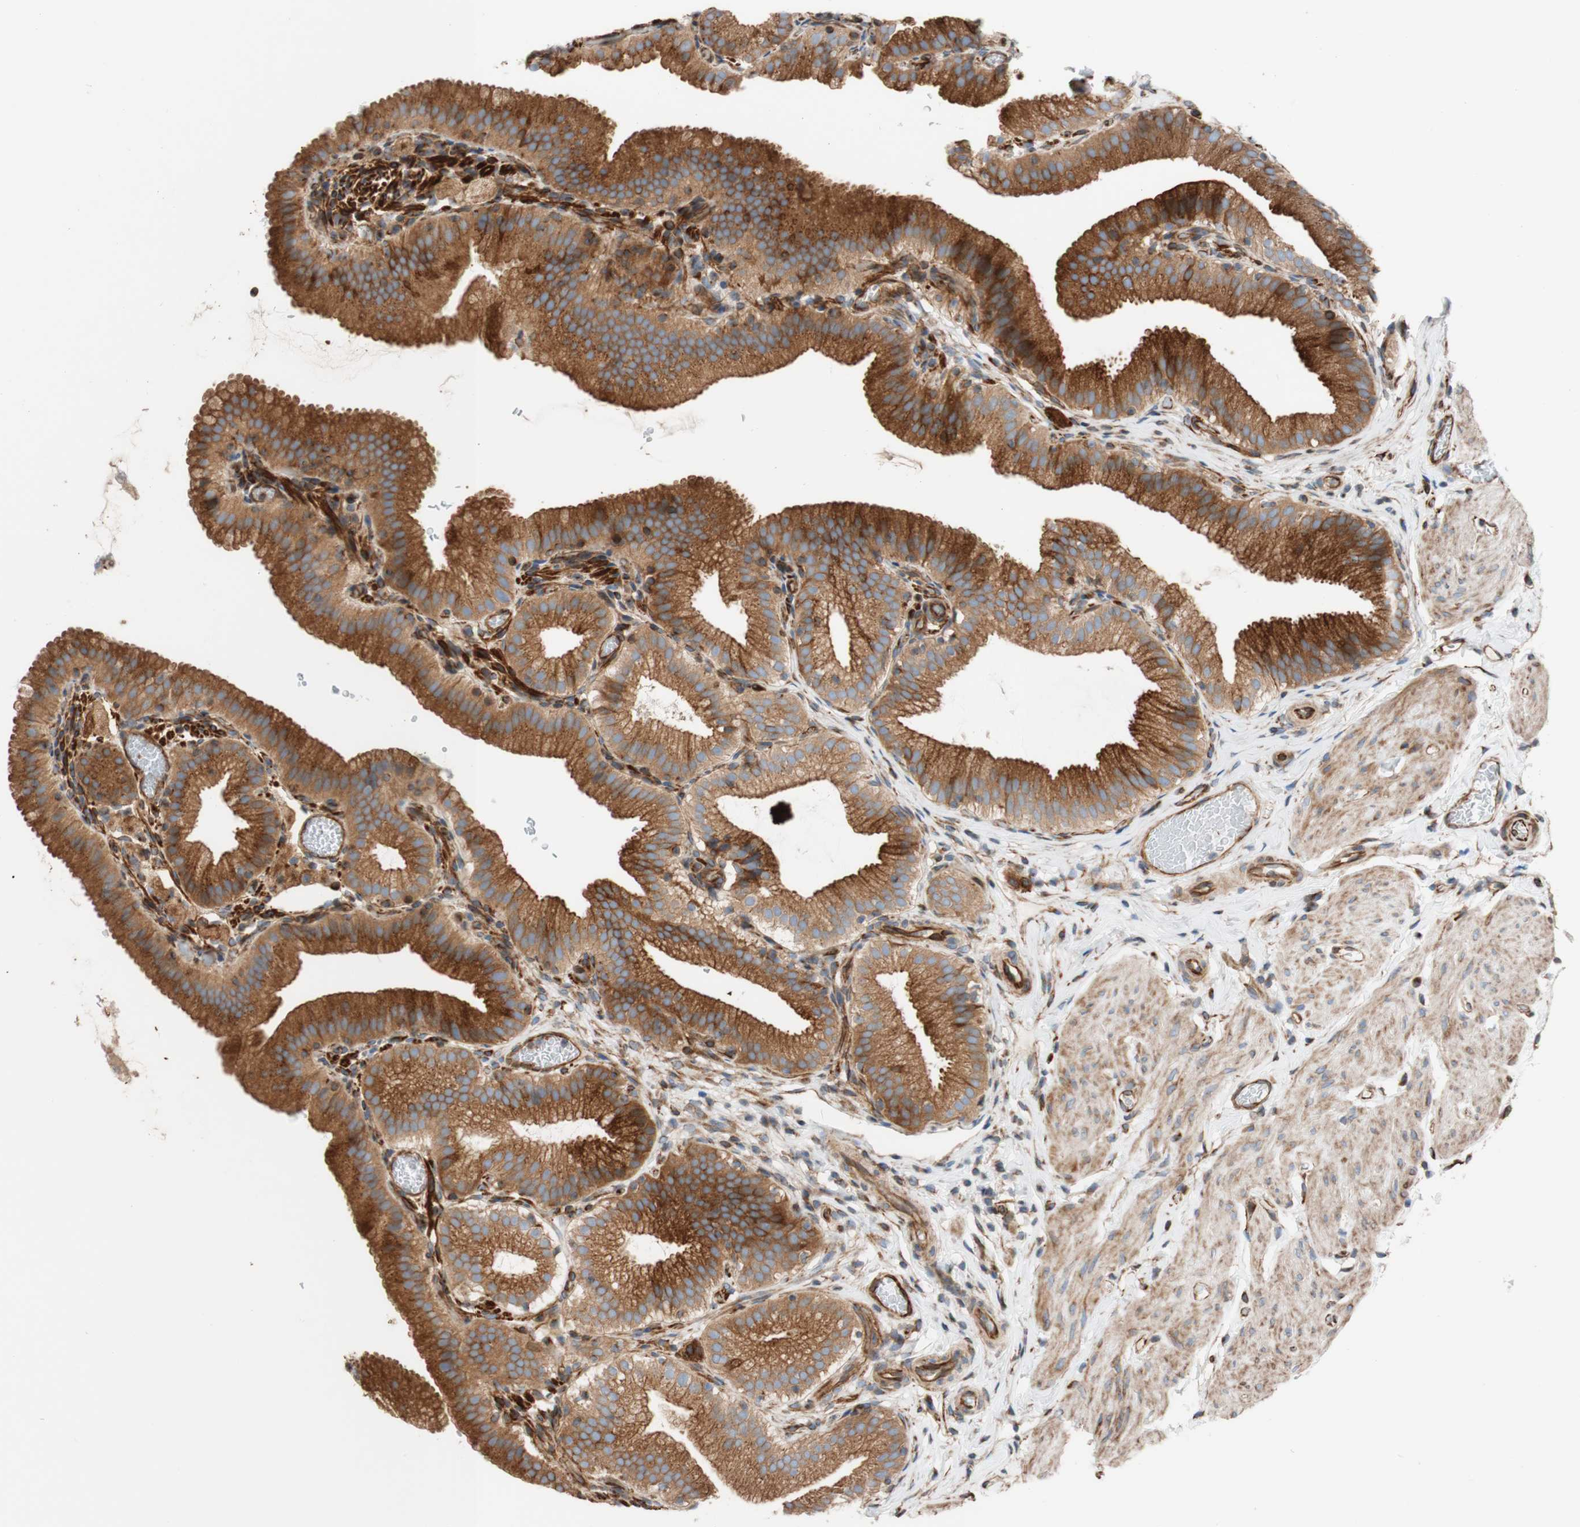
{"staining": {"intensity": "strong", "quantity": ">75%", "location": "cytoplasmic/membranous"}, "tissue": "gallbladder", "cell_type": "Glandular cells", "image_type": "normal", "snomed": [{"axis": "morphology", "description": "Normal tissue, NOS"}, {"axis": "topography", "description": "Gallbladder"}], "caption": "Protein staining exhibits strong cytoplasmic/membranous staining in about >75% of glandular cells in normal gallbladder. Ihc stains the protein in brown and the nuclei are stained blue.", "gene": "C1orf43", "patient": {"sex": "male", "age": 54}}